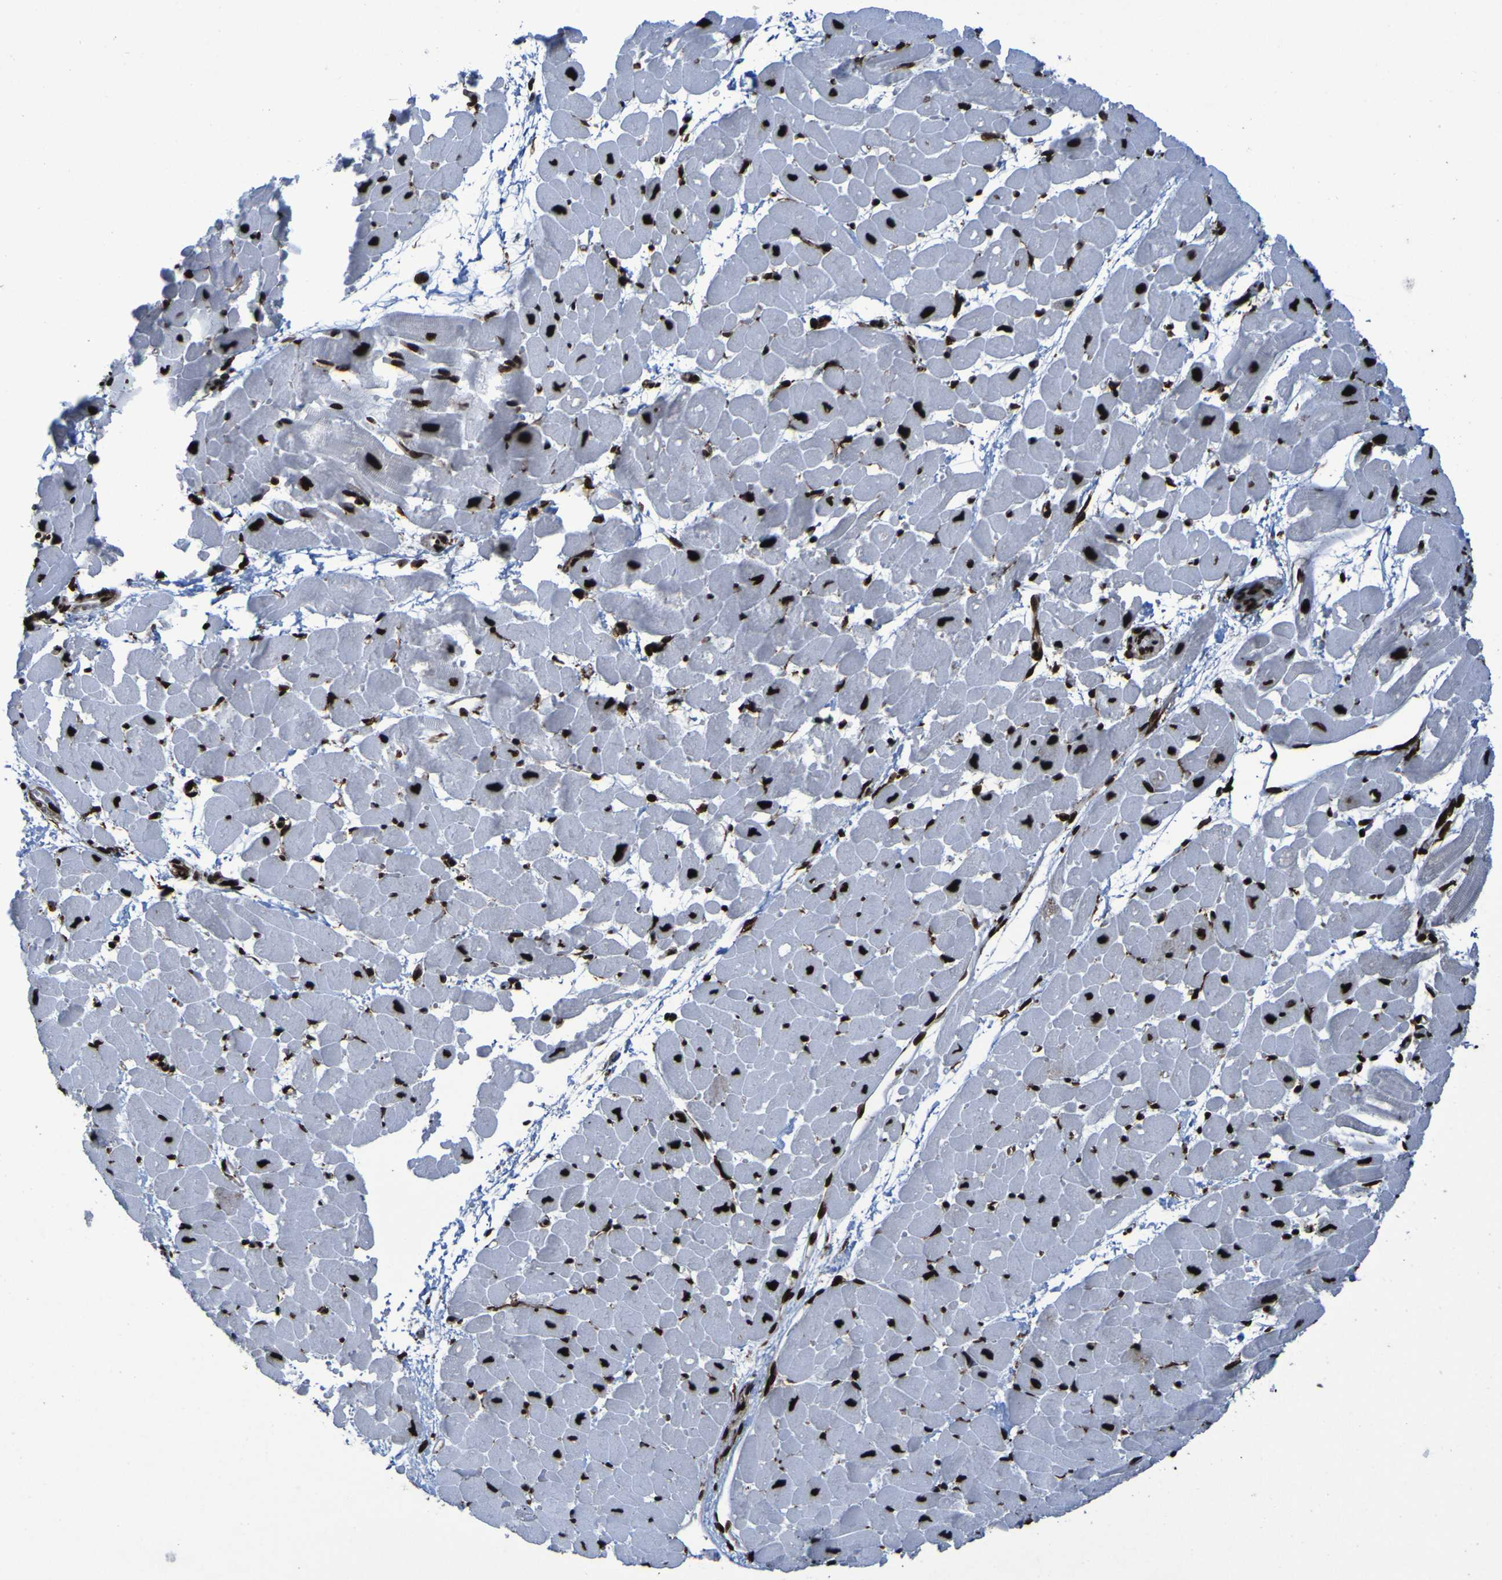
{"staining": {"intensity": "strong", "quantity": ">75%", "location": "nuclear"}, "tissue": "heart muscle", "cell_type": "Cardiomyocytes", "image_type": "normal", "snomed": [{"axis": "morphology", "description": "Normal tissue, NOS"}, {"axis": "topography", "description": "Heart"}], "caption": "IHC micrograph of benign heart muscle stained for a protein (brown), which reveals high levels of strong nuclear staining in approximately >75% of cardiomyocytes.", "gene": "NPM1", "patient": {"sex": "male", "age": 45}}